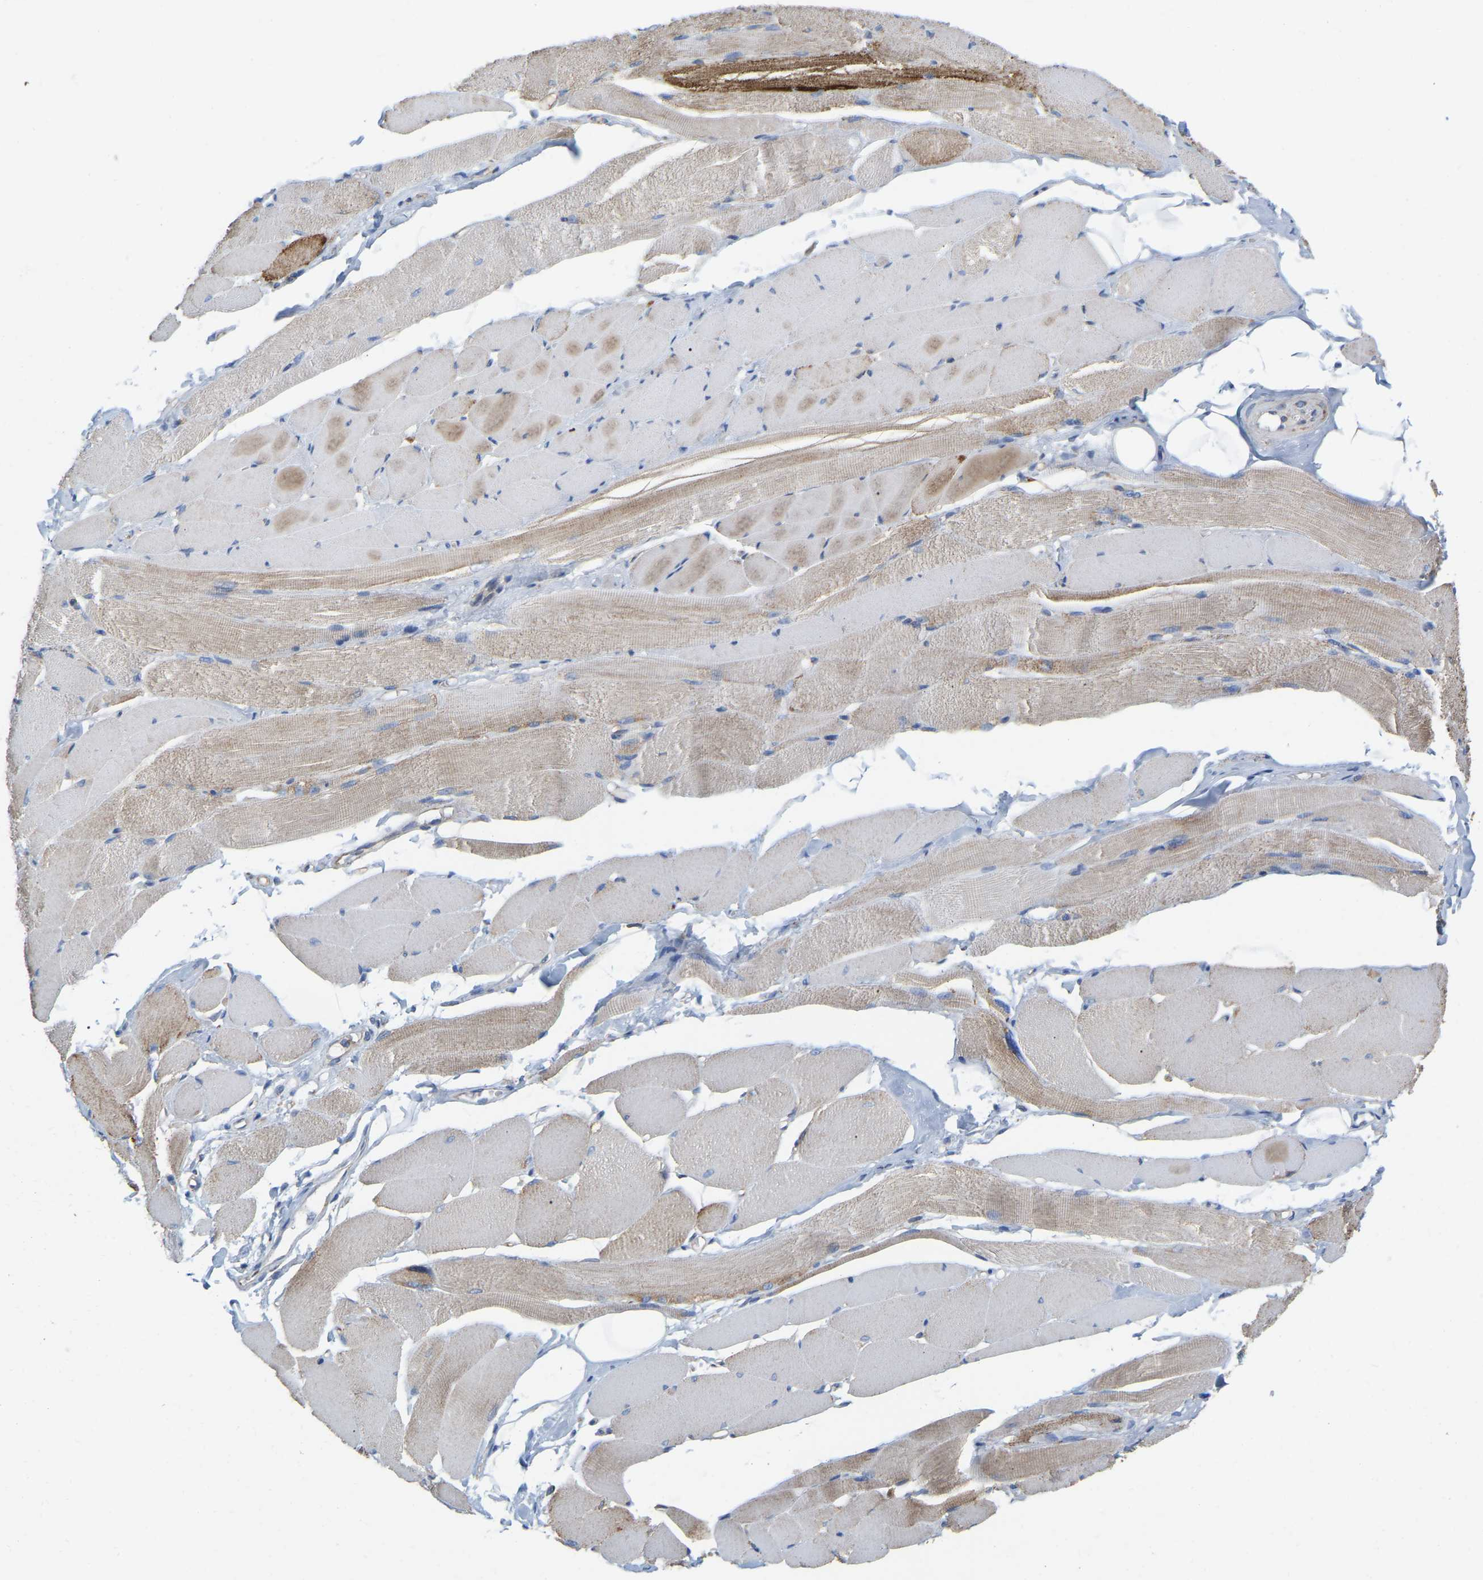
{"staining": {"intensity": "moderate", "quantity": "25%-75%", "location": "cytoplasmic/membranous"}, "tissue": "skeletal muscle", "cell_type": "Myocytes", "image_type": "normal", "snomed": [{"axis": "morphology", "description": "Normal tissue, NOS"}, {"axis": "topography", "description": "Skeletal muscle"}, {"axis": "topography", "description": "Peripheral nerve tissue"}], "caption": "A micrograph of human skeletal muscle stained for a protein shows moderate cytoplasmic/membranous brown staining in myocytes. The protein of interest is shown in brown color, while the nuclei are stained blue.", "gene": "CBLB", "patient": {"sex": "female", "age": 84}}